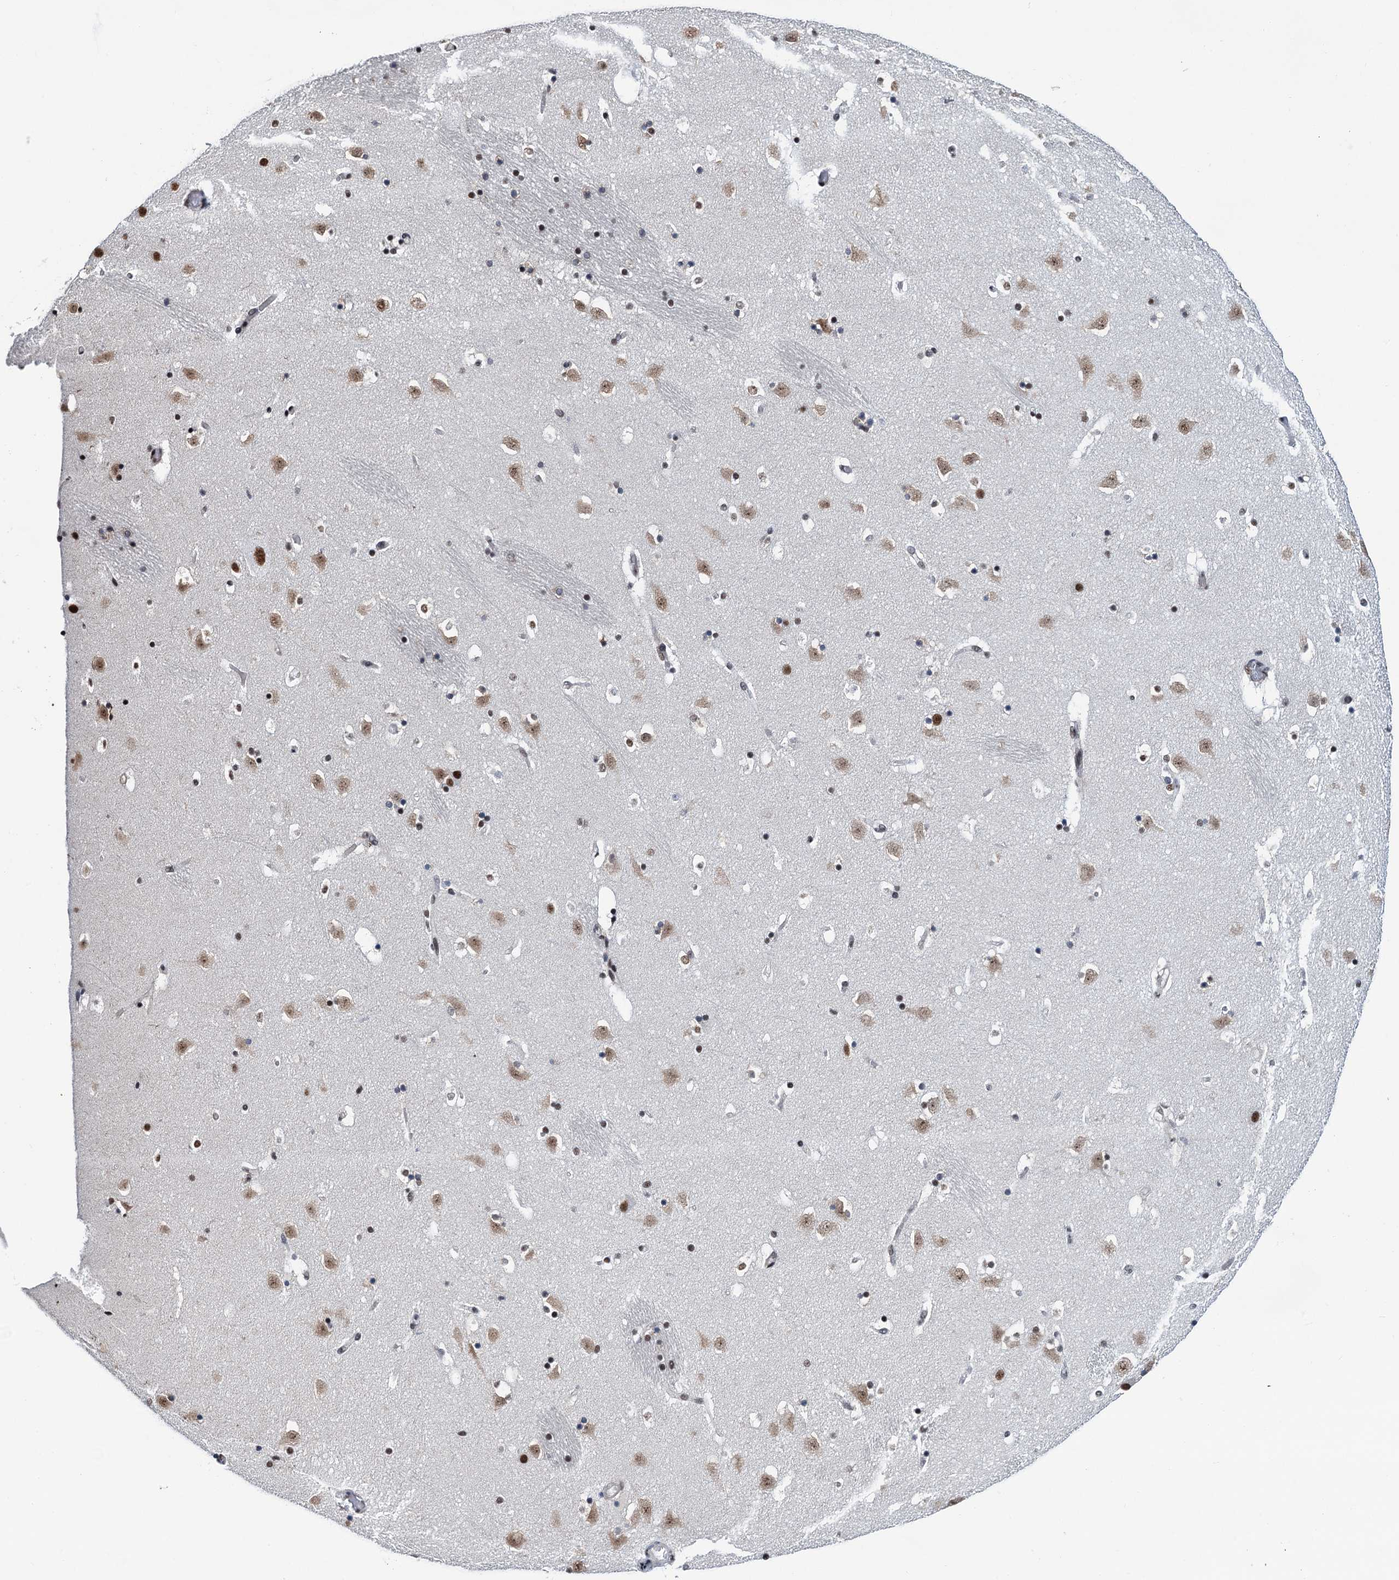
{"staining": {"intensity": "moderate", "quantity": "<25%", "location": "nuclear"}, "tissue": "caudate", "cell_type": "Glial cells", "image_type": "normal", "snomed": [{"axis": "morphology", "description": "Normal tissue, NOS"}, {"axis": "topography", "description": "Lateral ventricle wall"}], "caption": "Glial cells show low levels of moderate nuclear expression in about <25% of cells in normal human caudate. Immunohistochemistry stains the protein of interest in brown and the nuclei are stained blue.", "gene": "ZNF609", "patient": {"sex": "male", "age": 45}}